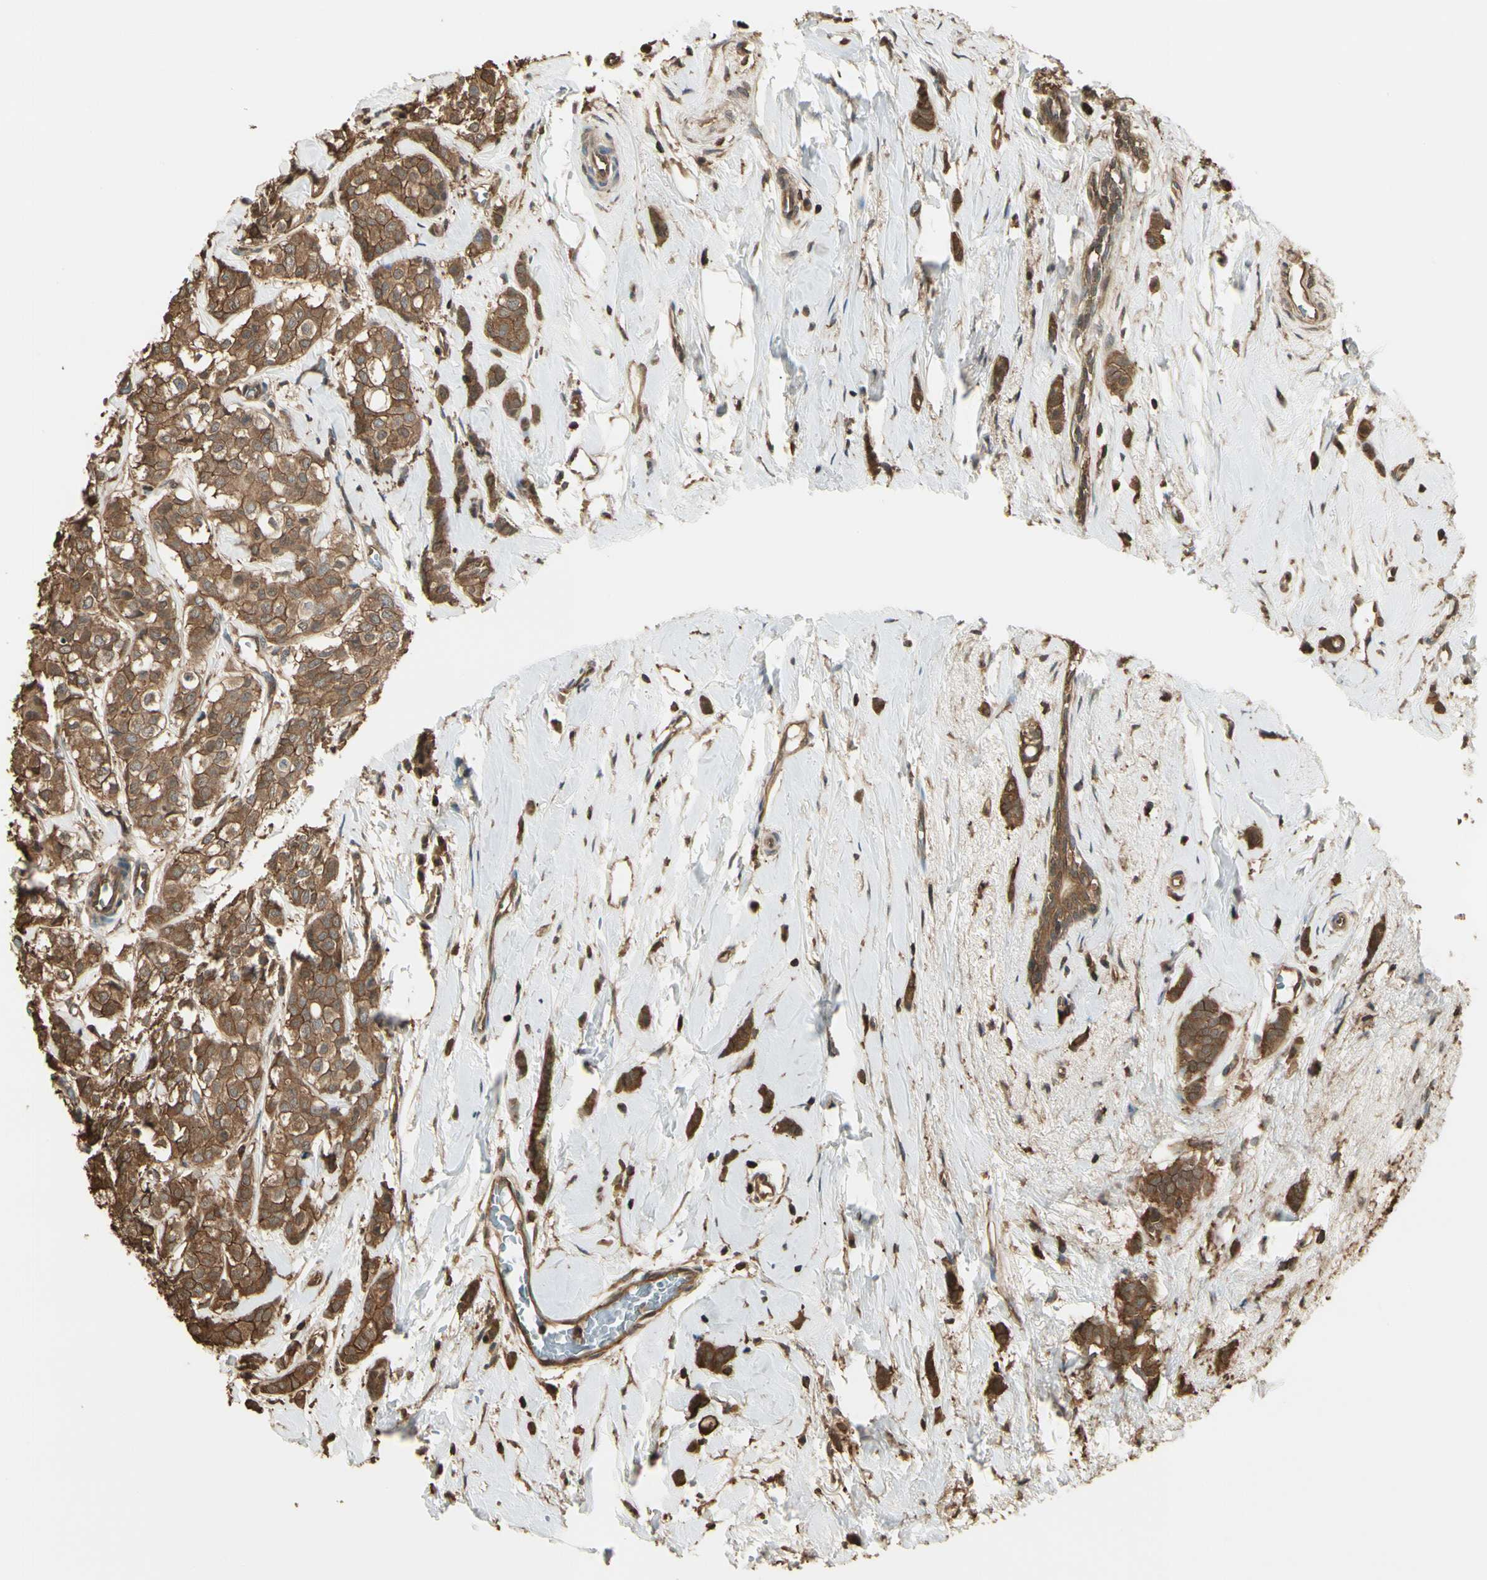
{"staining": {"intensity": "moderate", "quantity": ">75%", "location": "cytoplasmic/membranous"}, "tissue": "breast cancer", "cell_type": "Tumor cells", "image_type": "cancer", "snomed": [{"axis": "morphology", "description": "Lobular carcinoma"}, {"axis": "topography", "description": "Breast"}], "caption": "Human breast cancer (lobular carcinoma) stained for a protein (brown) exhibits moderate cytoplasmic/membranous positive positivity in approximately >75% of tumor cells.", "gene": "YWHAE", "patient": {"sex": "female", "age": 60}}